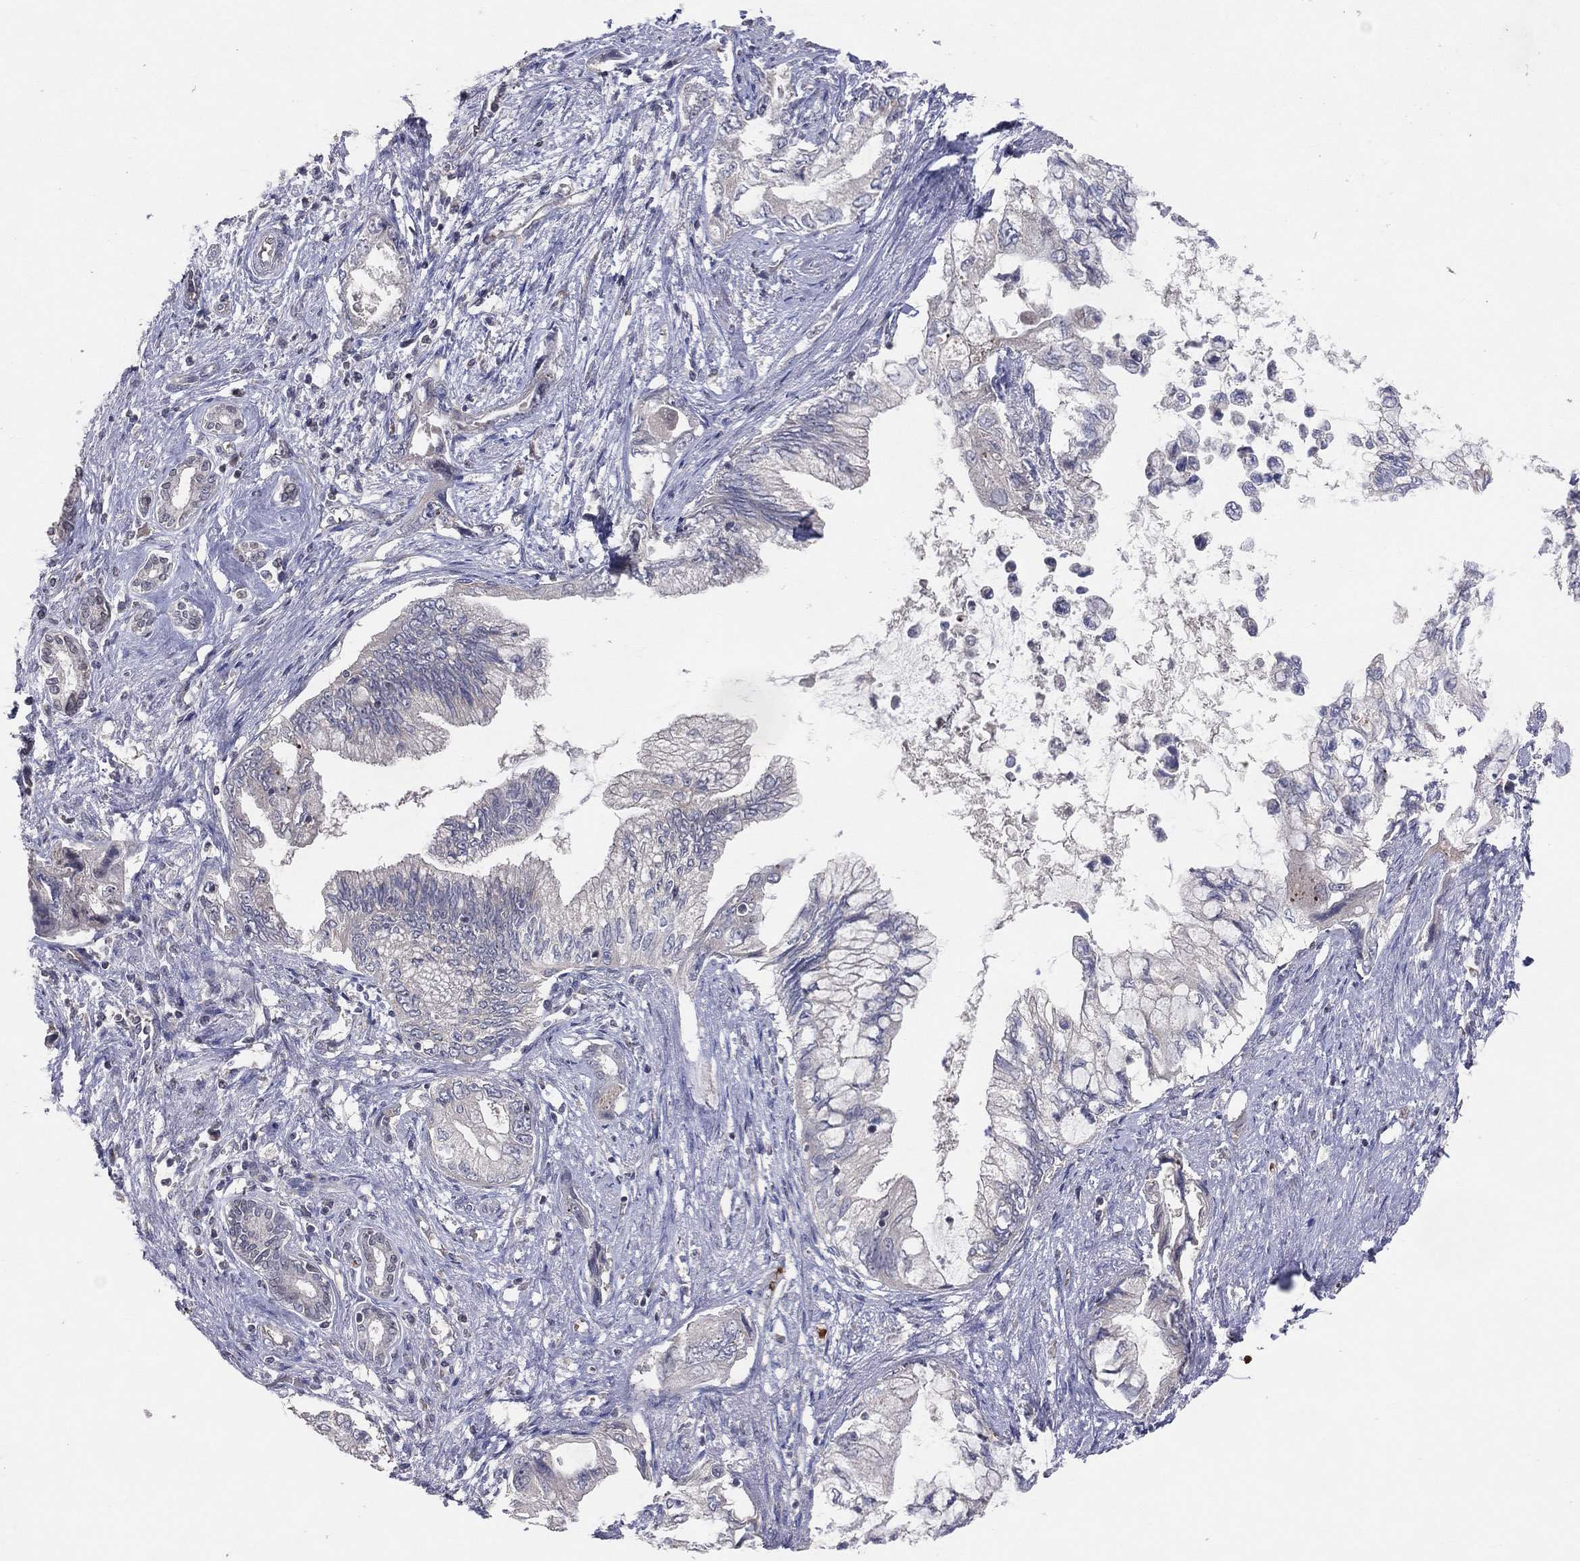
{"staining": {"intensity": "negative", "quantity": "none", "location": "none"}, "tissue": "pancreatic cancer", "cell_type": "Tumor cells", "image_type": "cancer", "snomed": [{"axis": "morphology", "description": "Adenocarcinoma, NOS"}, {"axis": "topography", "description": "Pancreas"}], "caption": "The immunohistochemistry micrograph has no significant positivity in tumor cells of pancreatic adenocarcinoma tissue. (DAB immunohistochemistry (IHC) visualized using brightfield microscopy, high magnification).", "gene": "DNAH7", "patient": {"sex": "female", "age": 73}}